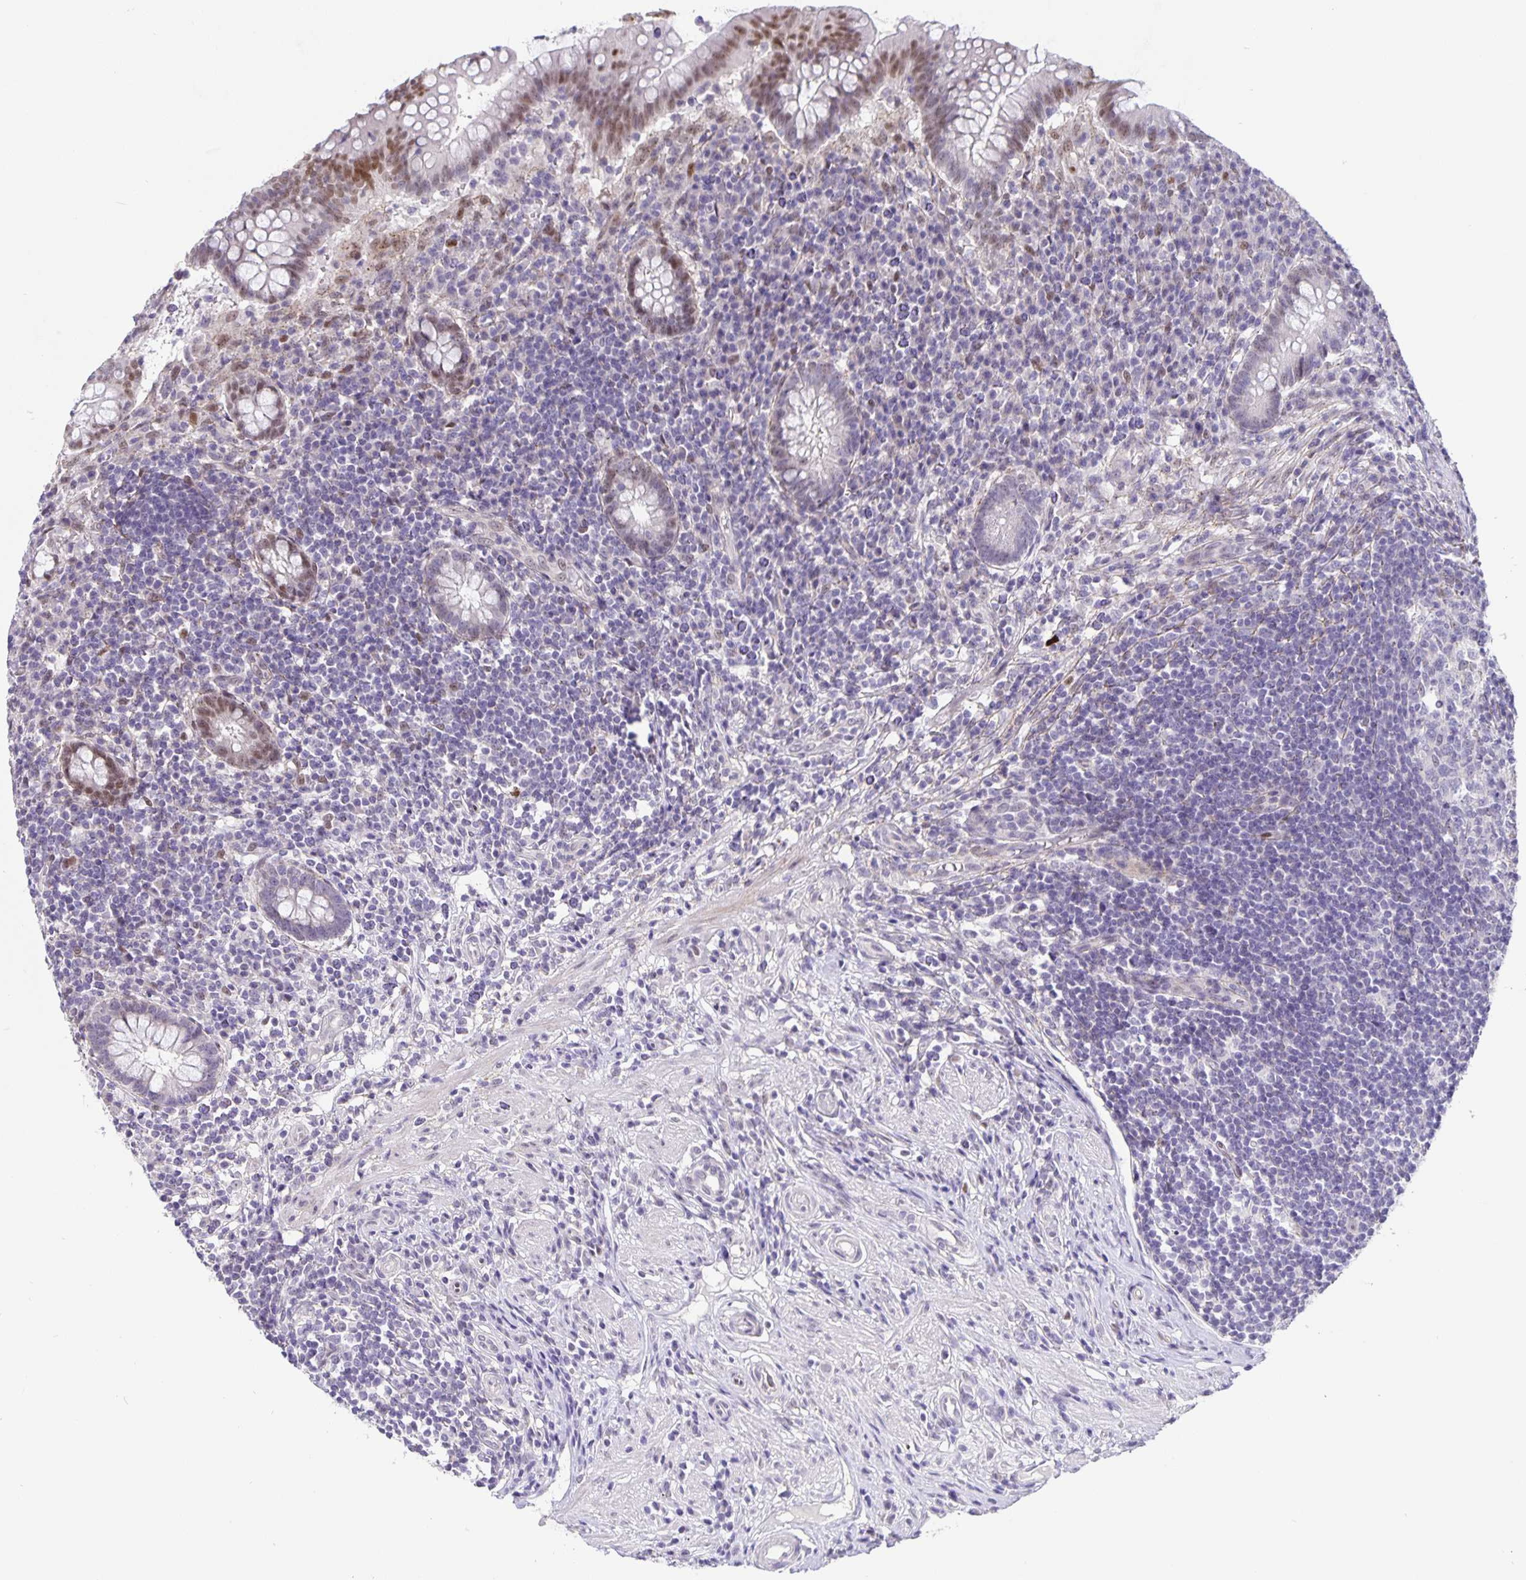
{"staining": {"intensity": "weak", "quantity": "25%-75%", "location": "nuclear"}, "tissue": "appendix", "cell_type": "Glandular cells", "image_type": "normal", "snomed": [{"axis": "morphology", "description": "Normal tissue, NOS"}, {"axis": "topography", "description": "Appendix"}], "caption": "This histopathology image exhibits unremarkable appendix stained with IHC to label a protein in brown. The nuclear of glandular cells show weak positivity for the protein. Nuclei are counter-stained blue.", "gene": "FOSL2", "patient": {"sex": "female", "age": 56}}